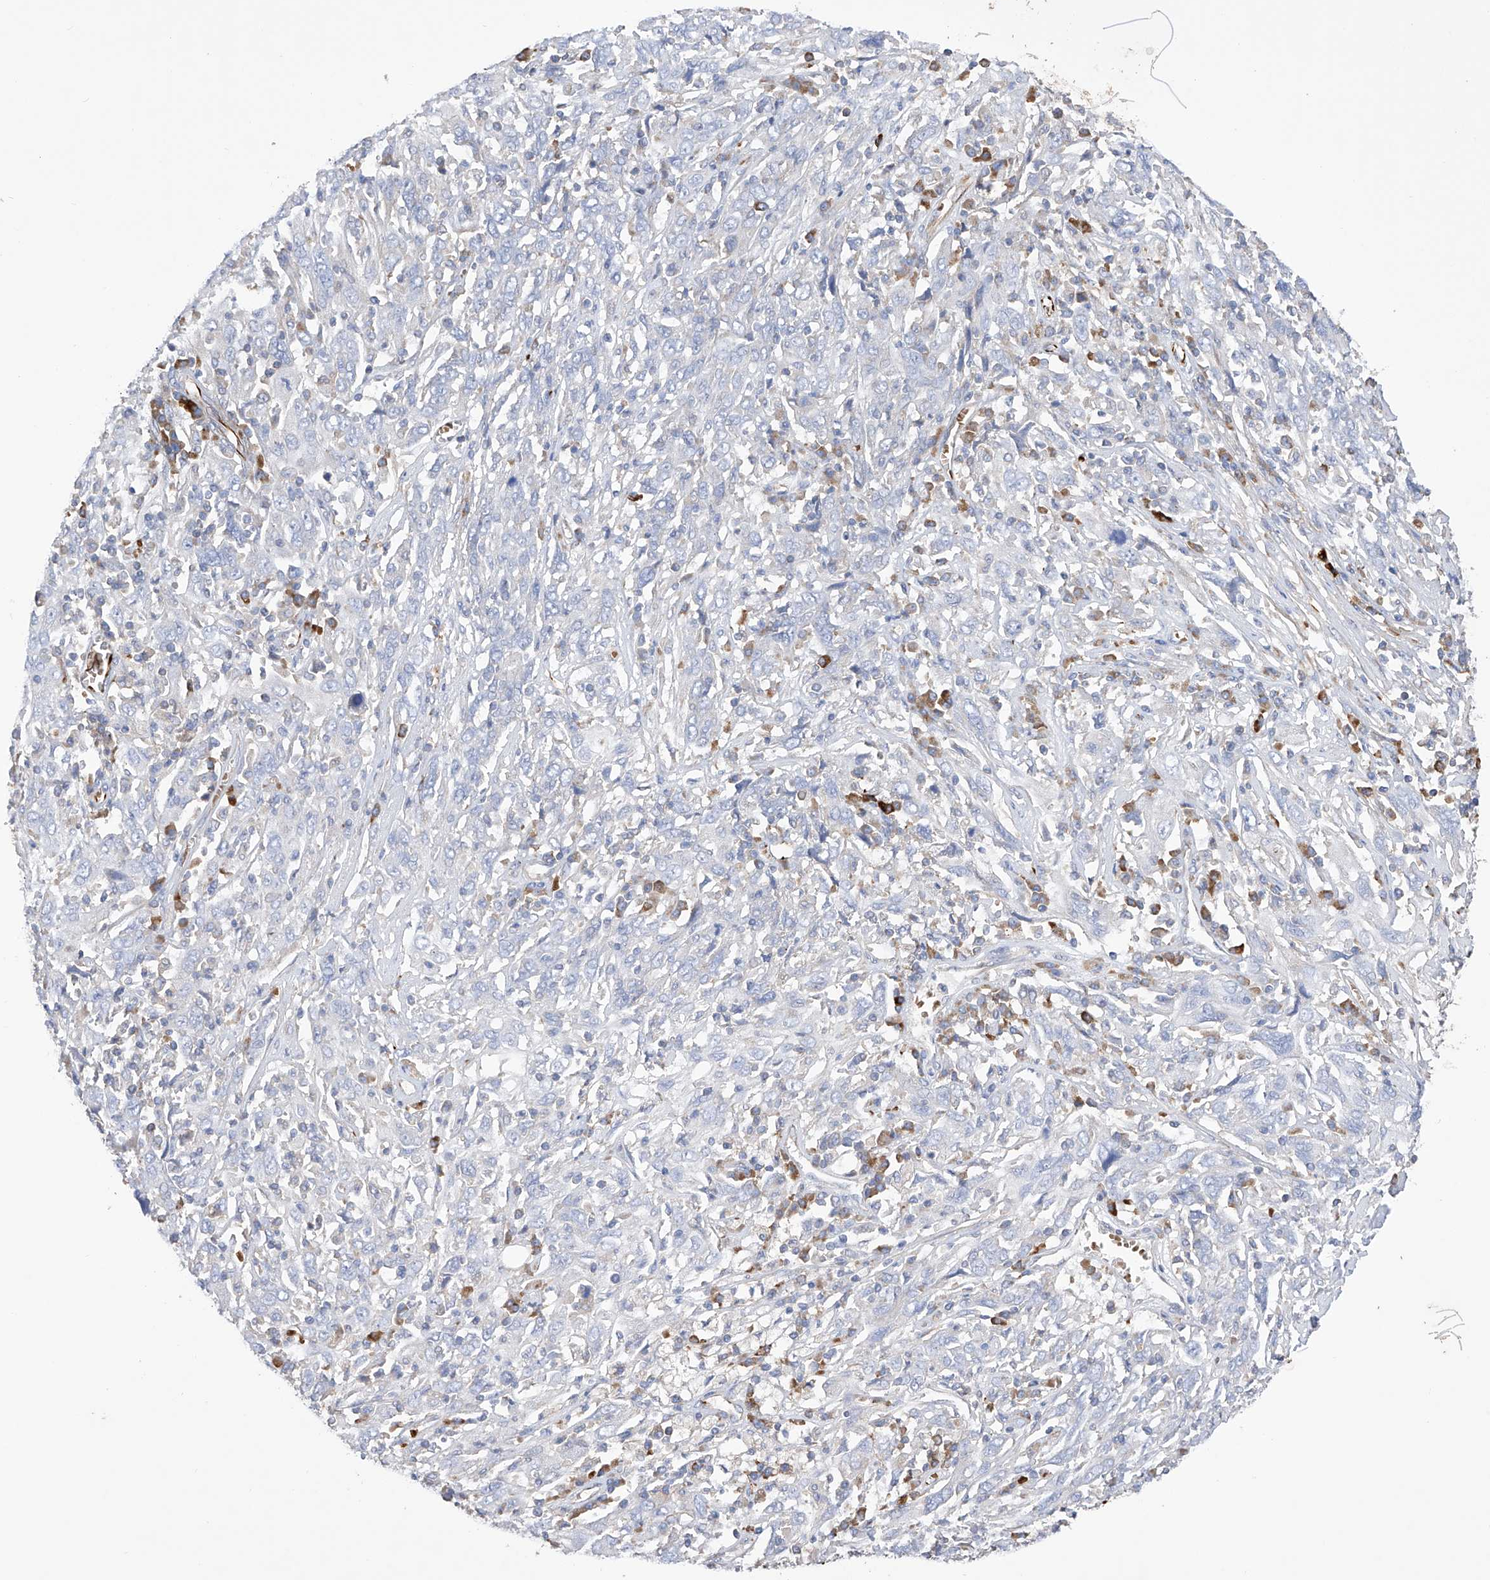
{"staining": {"intensity": "negative", "quantity": "none", "location": "none"}, "tissue": "cervical cancer", "cell_type": "Tumor cells", "image_type": "cancer", "snomed": [{"axis": "morphology", "description": "Squamous cell carcinoma, NOS"}, {"axis": "topography", "description": "Cervix"}], "caption": "Protein analysis of cervical cancer (squamous cell carcinoma) shows no significant positivity in tumor cells.", "gene": "NFATC4", "patient": {"sex": "female", "age": 46}}